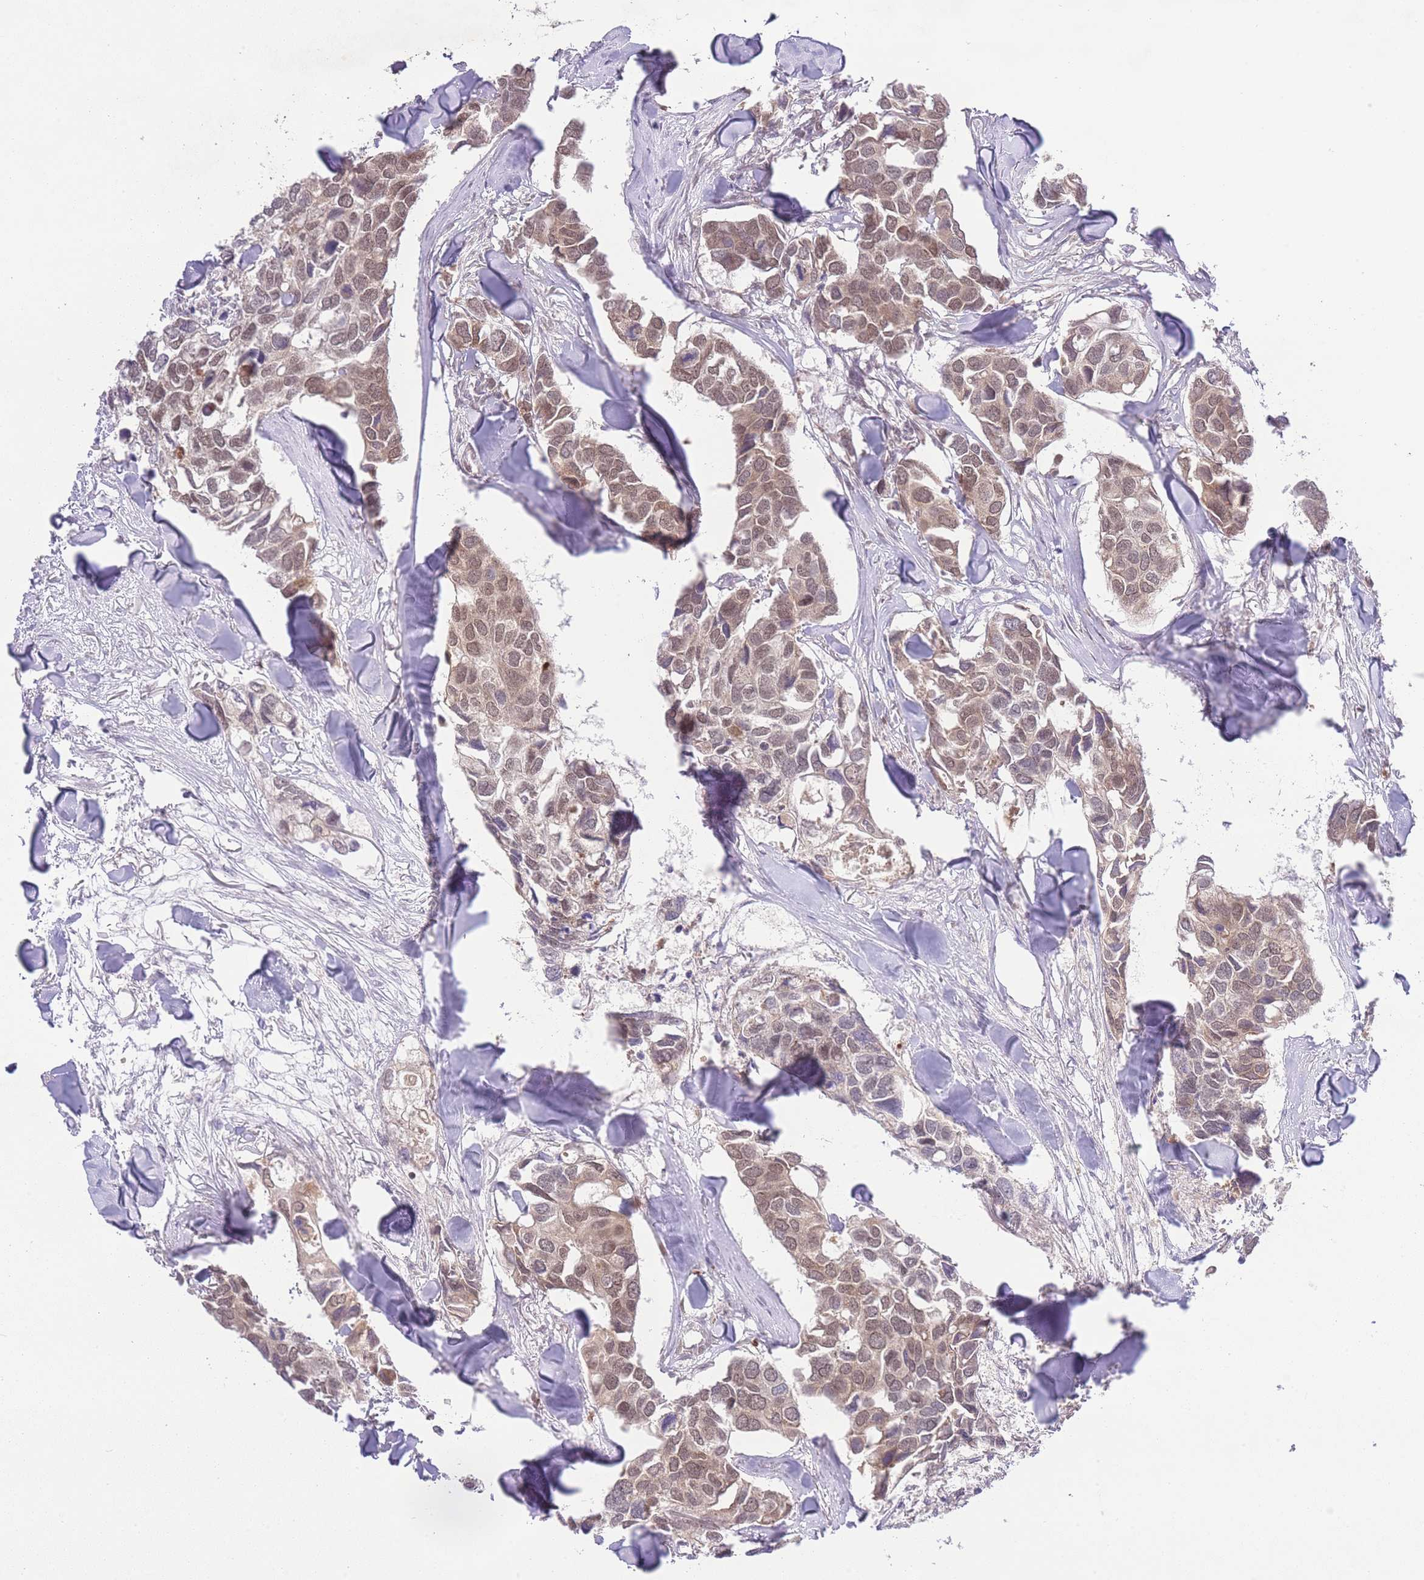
{"staining": {"intensity": "moderate", "quantity": ">75%", "location": "cytoplasmic/membranous,nuclear"}, "tissue": "breast cancer", "cell_type": "Tumor cells", "image_type": "cancer", "snomed": [{"axis": "morphology", "description": "Duct carcinoma"}, {"axis": "topography", "description": "Breast"}], "caption": "The immunohistochemical stain highlights moderate cytoplasmic/membranous and nuclear staining in tumor cells of invasive ductal carcinoma (breast) tissue.", "gene": "TMED3", "patient": {"sex": "female", "age": 83}}